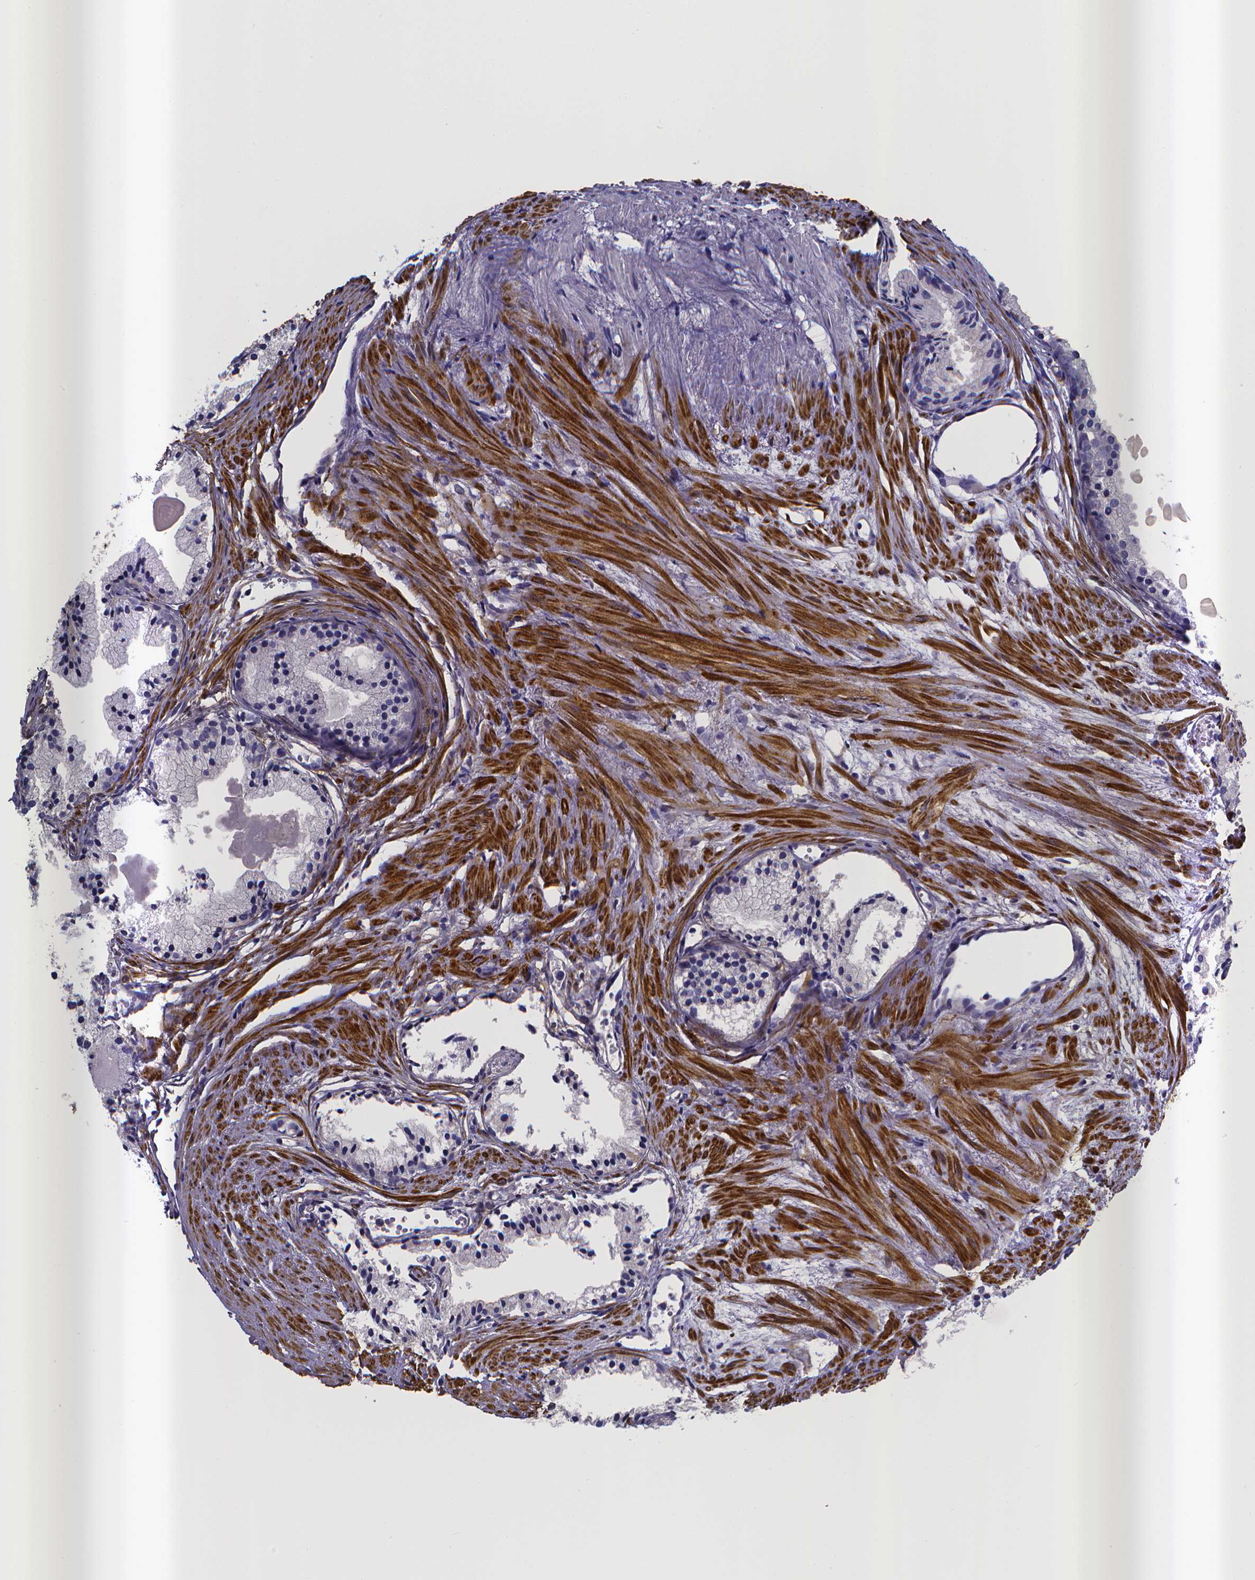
{"staining": {"intensity": "negative", "quantity": "none", "location": "none"}, "tissue": "prostate cancer", "cell_type": "Tumor cells", "image_type": "cancer", "snomed": [{"axis": "morphology", "description": "Adenocarcinoma, High grade"}, {"axis": "topography", "description": "Prostate"}], "caption": "Micrograph shows no protein expression in tumor cells of adenocarcinoma (high-grade) (prostate) tissue.", "gene": "RERG", "patient": {"sex": "male", "age": 81}}